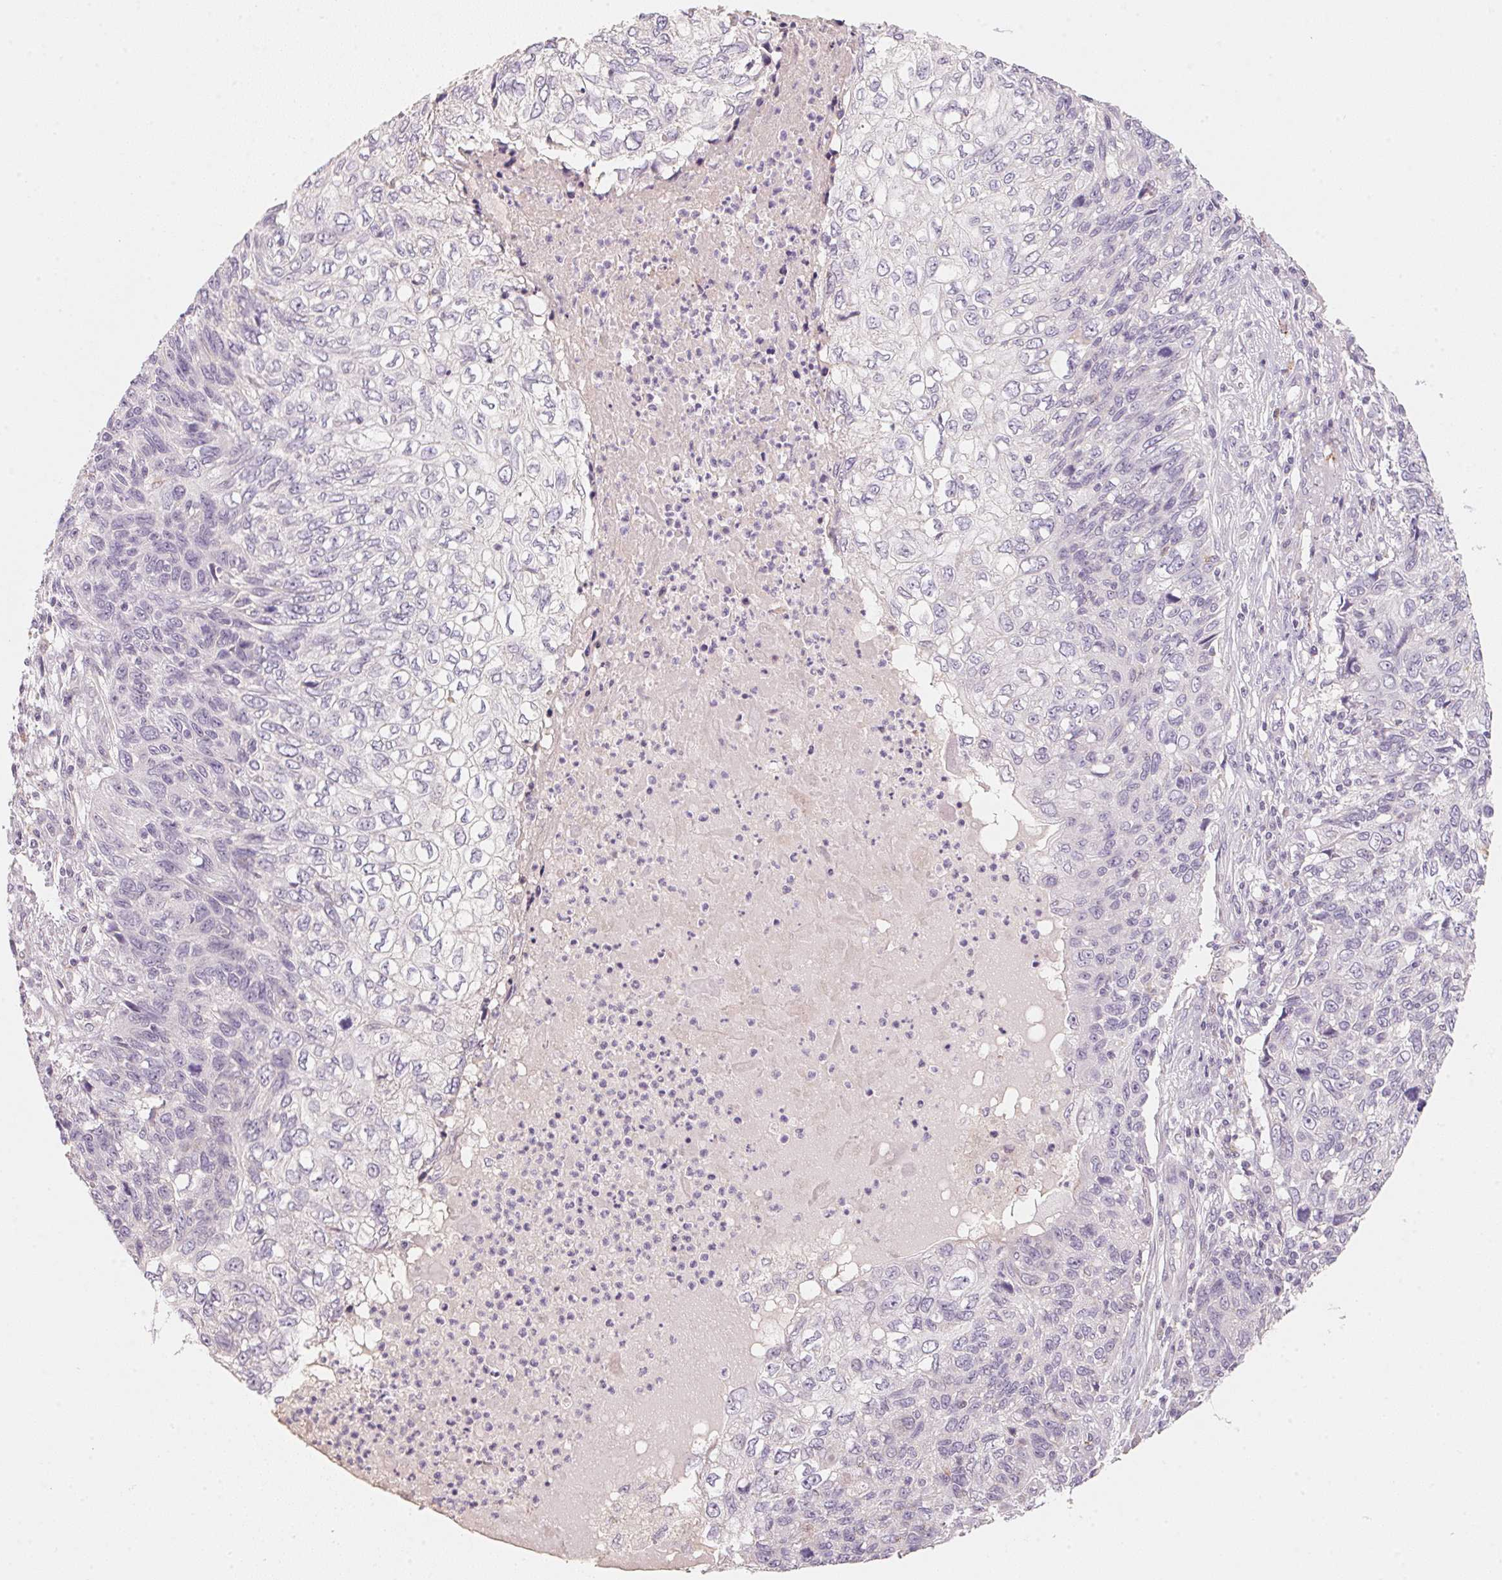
{"staining": {"intensity": "negative", "quantity": "none", "location": "none"}, "tissue": "skin cancer", "cell_type": "Tumor cells", "image_type": "cancer", "snomed": [{"axis": "morphology", "description": "Squamous cell carcinoma, NOS"}, {"axis": "topography", "description": "Skin"}], "caption": "Micrograph shows no protein positivity in tumor cells of skin squamous cell carcinoma tissue.", "gene": "TREH", "patient": {"sex": "male", "age": 92}}